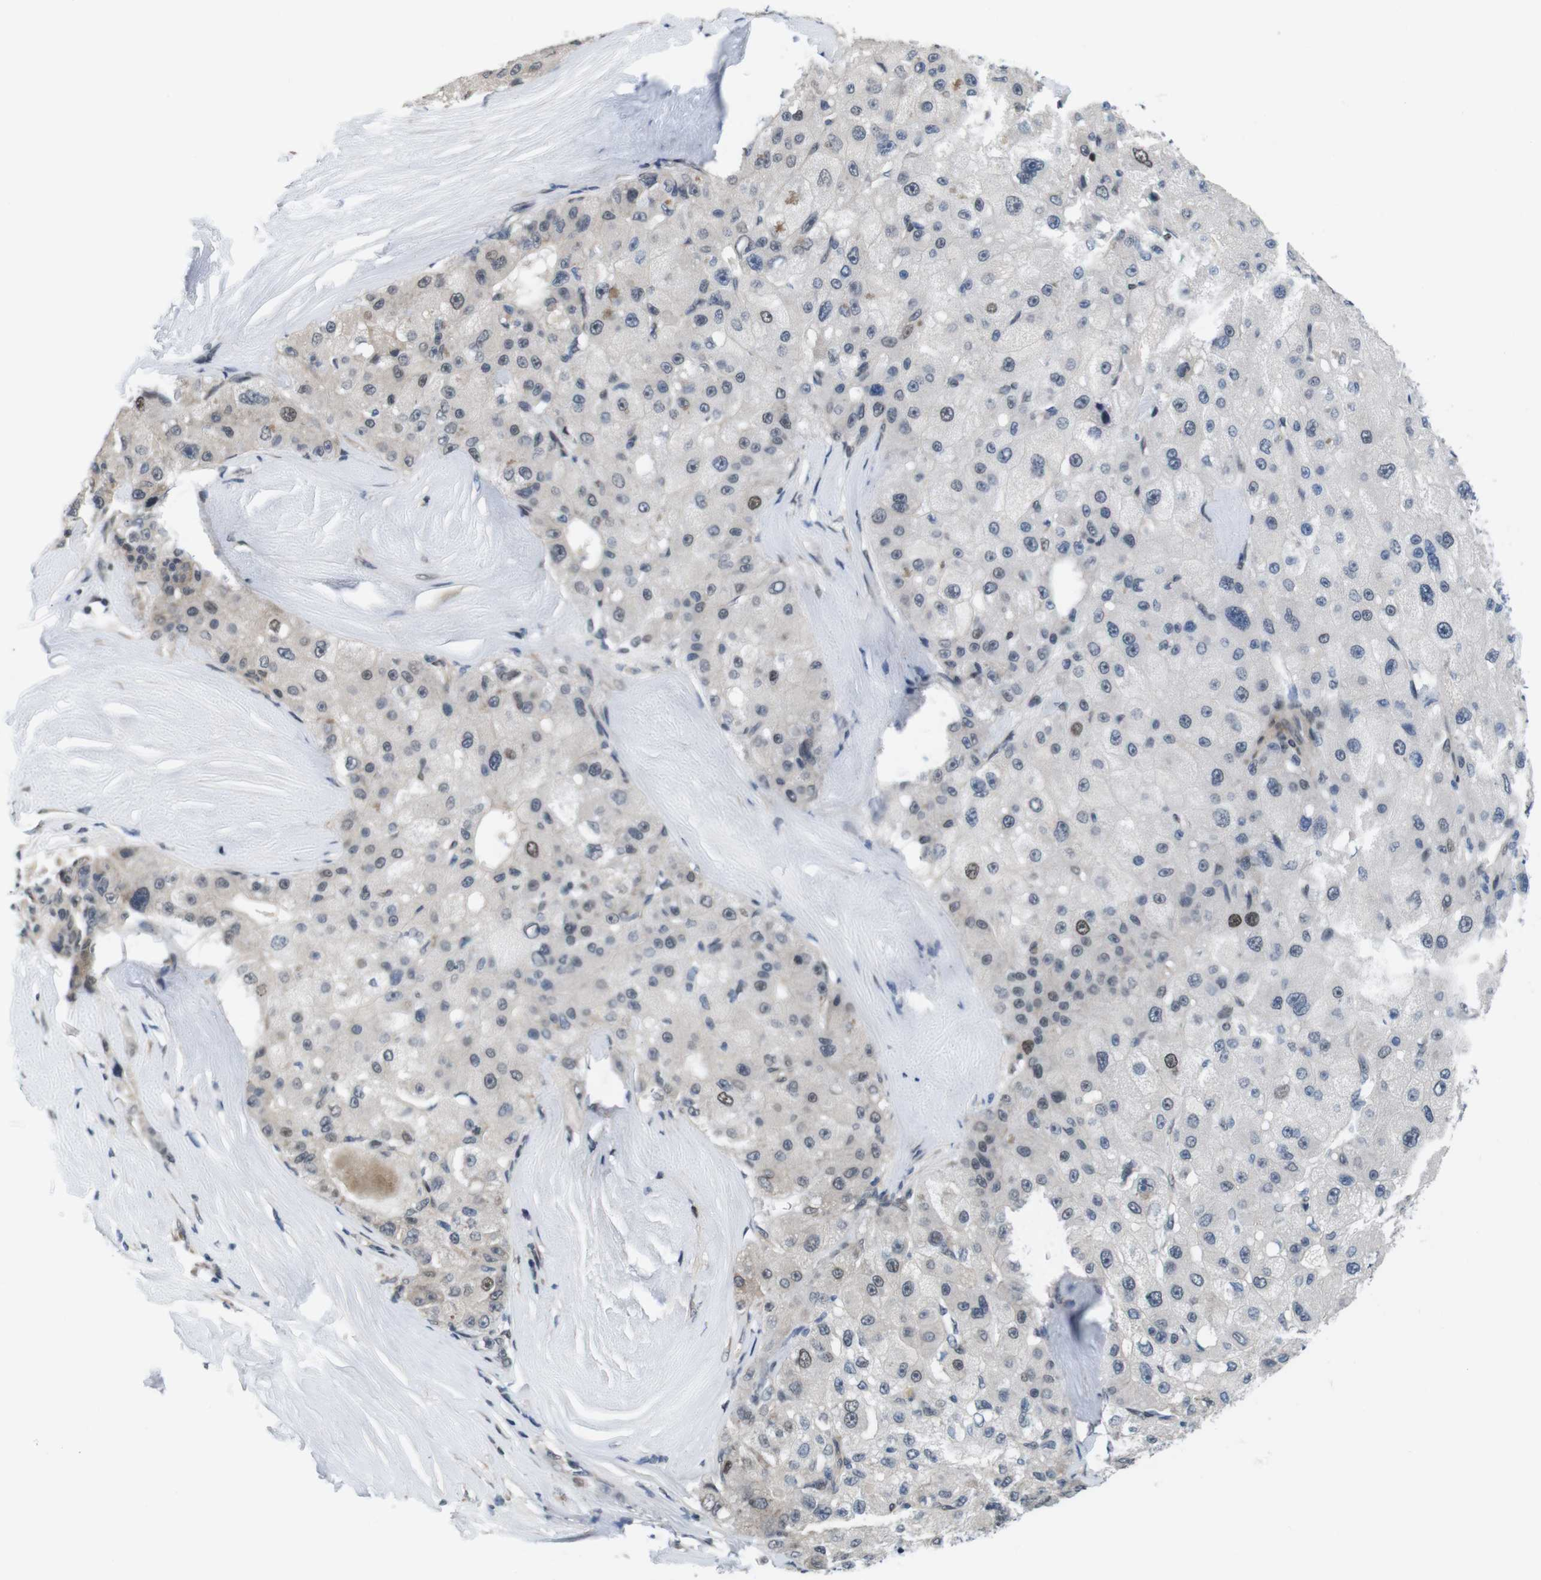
{"staining": {"intensity": "weak", "quantity": "25%-75%", "location": "cytoplasmic/membranous,nuclear"}, "tissue": "liver cancer", "cell_type": "Tumor cells", "image_type": "cancer", "snomed": [{"axis": "morphology", "description": "Carcinoma, Hepatocellular, NOS"}, {"axis": "topography", "description": "Liver"}], "caption": "DAB immunohistochemical staining of human liver cancer (hepatocellular carcinoma) demonstrates weak cytoplasmic/membranous and nuclear protein positivity in about 25%-75% of tumor cells. (brown staining indicates protein expression, while blue staining denotes nuclei).", "gene": "SMCO2", "patient": {"sex": "male", "age": 80}}